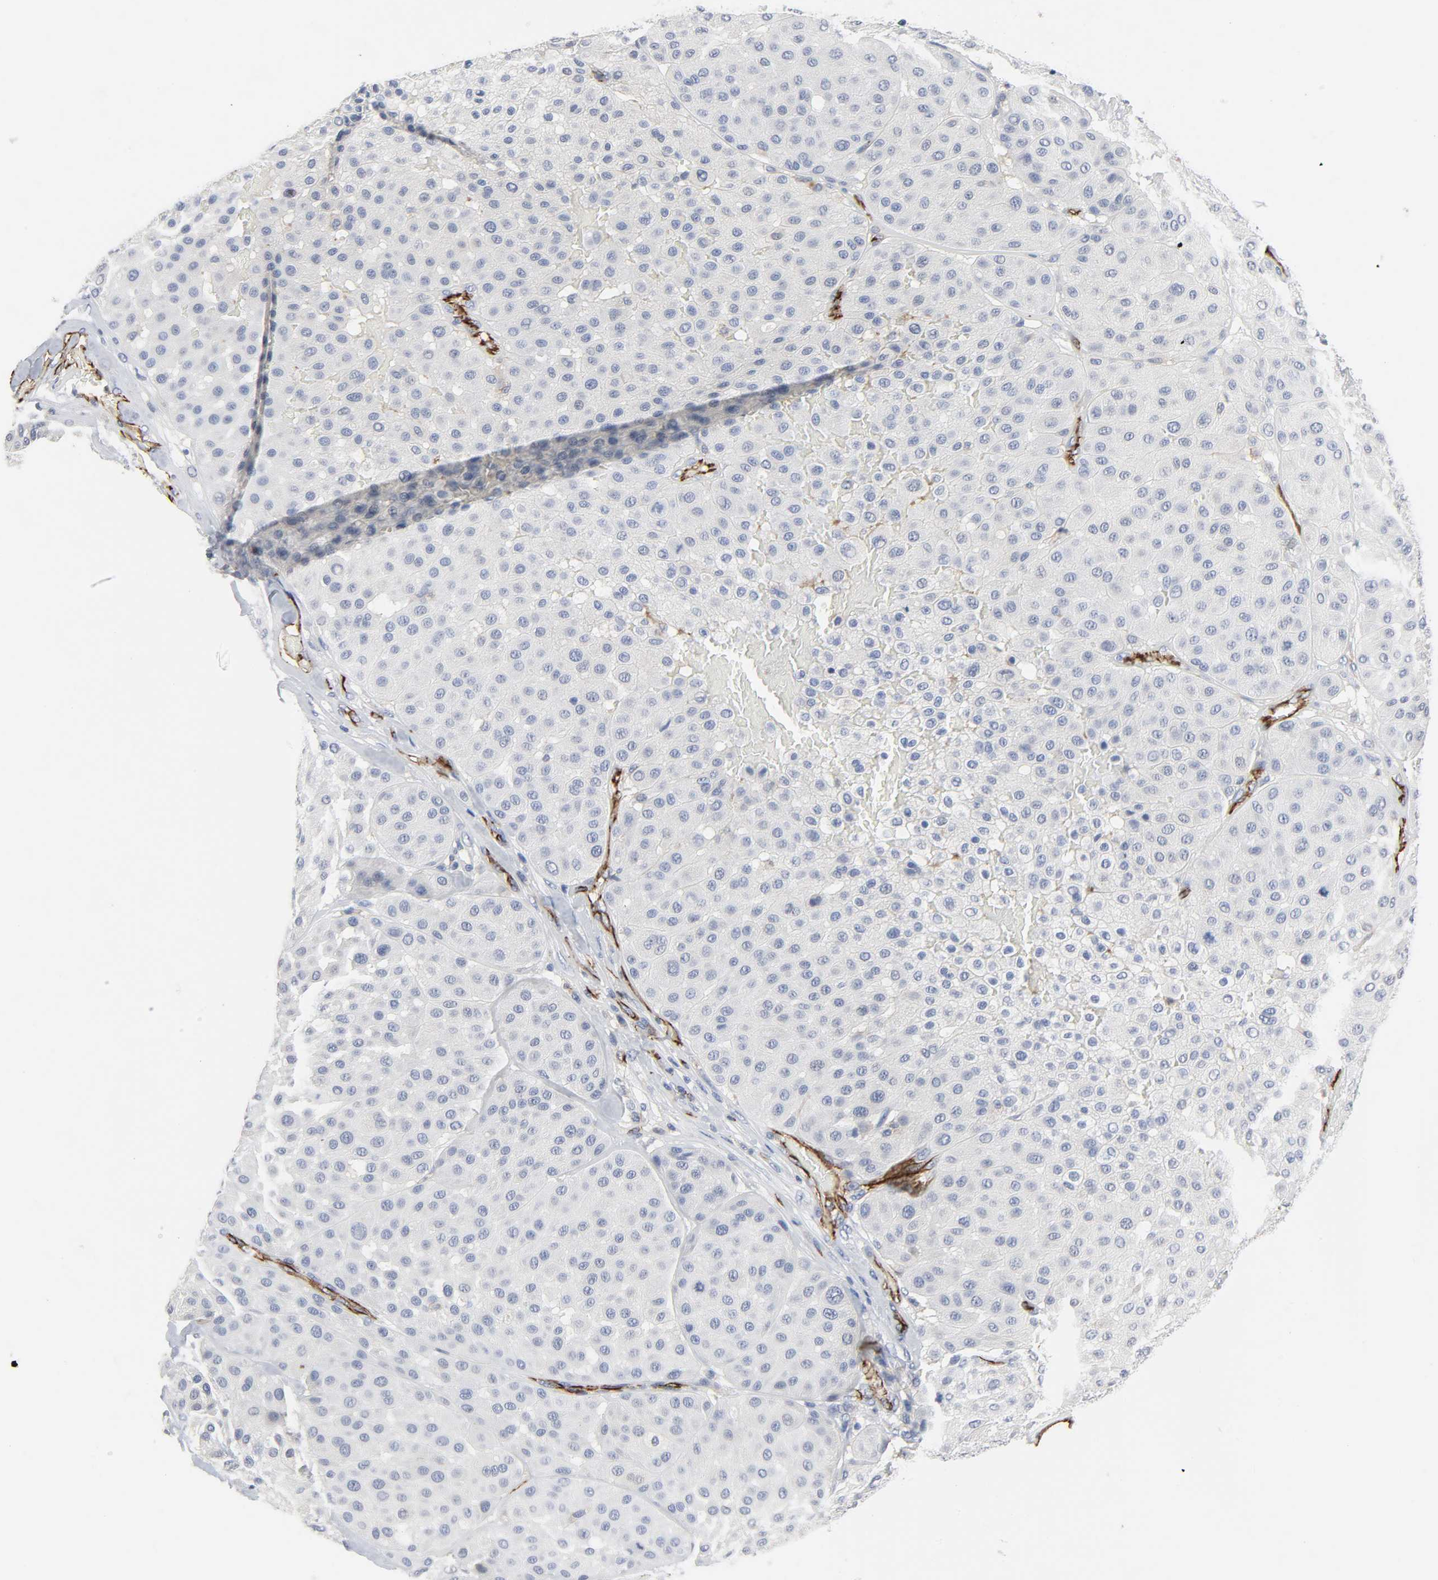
{"staining": {"intensity": "negative", "quantity": "none", "location": "none"}, "tissue": "melanoma", "cell_type": "Tumor cells", "image_type": "cancer", "snomed": [{"axis": "morphology", "description": "Normal tissue, NOS"}, {"axis": "morphology", "description": "Malignant melanoma, Metastatic site"}, {"axis": "topography", "description": "Skin"}], "caption": "High power microscopy histopathology image of an immunohistochemistry (IHC) photomicrograph of melanoma, revealing no significant positivity in tumor cells.", "gene": "PECAM1", "patient": {"sex": "male", "age": 41}}